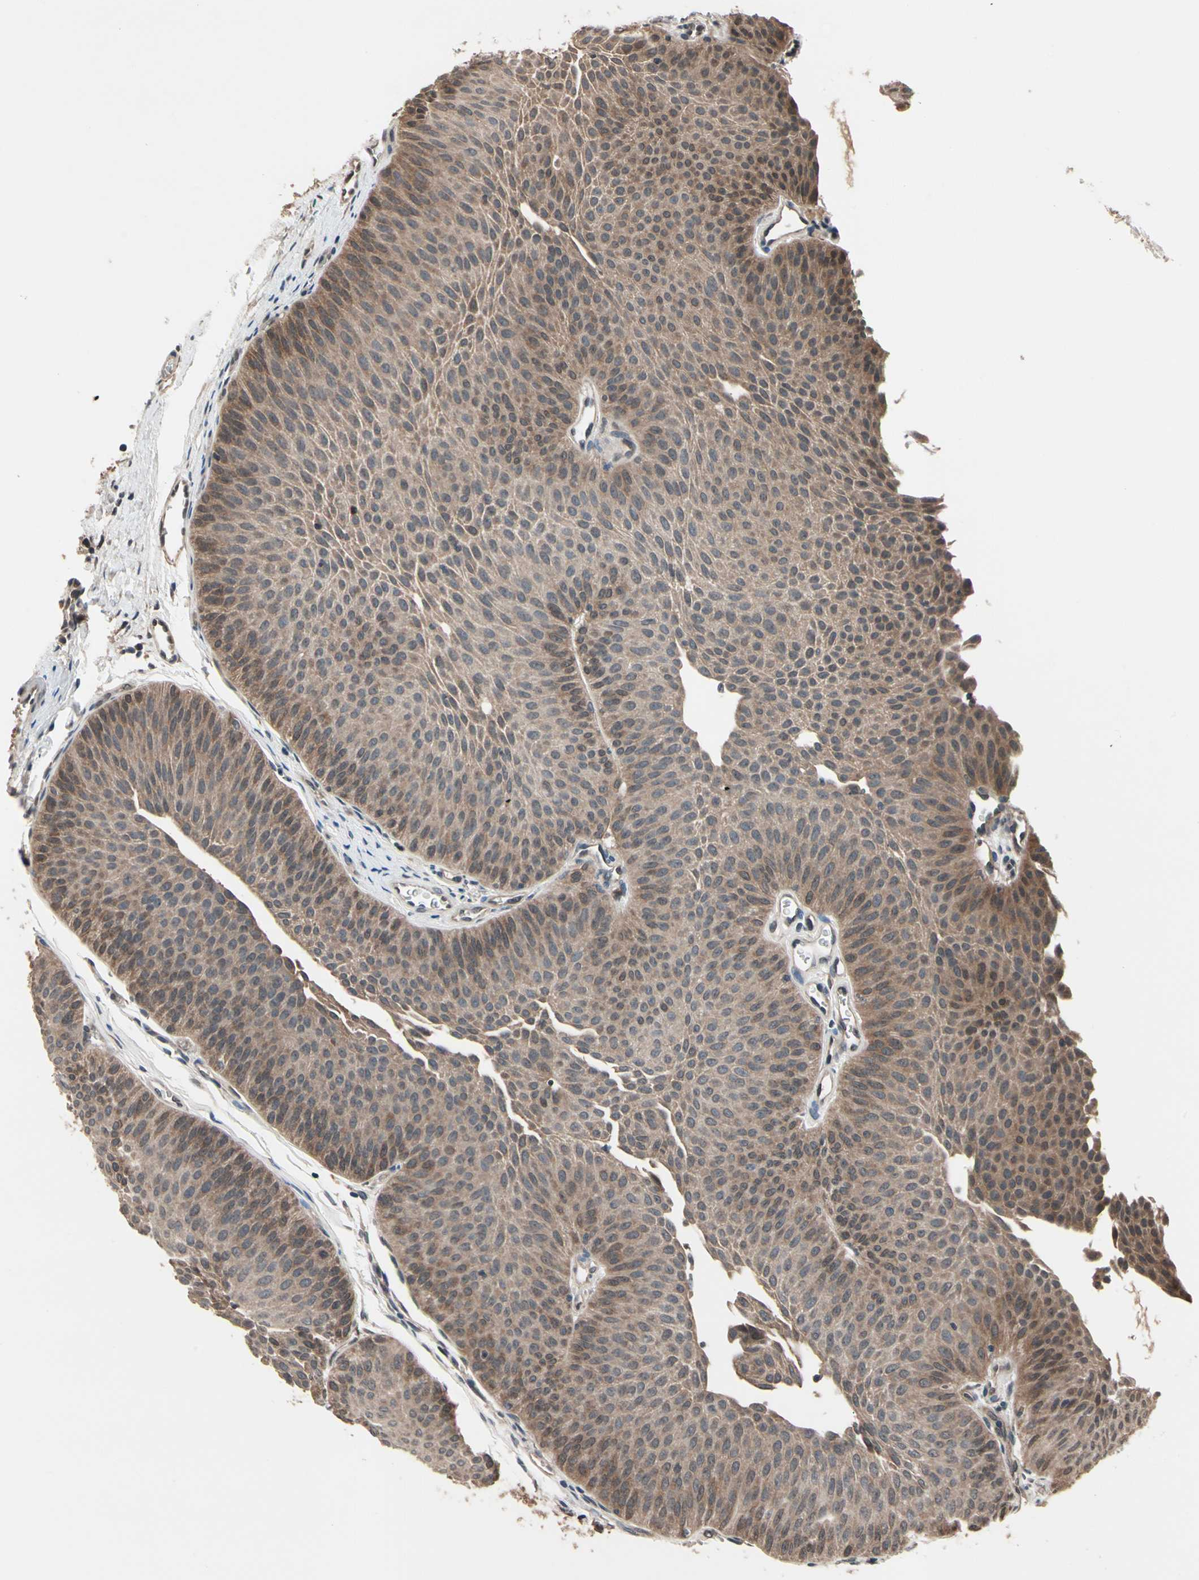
{"staining": {"intensity": "moderate", "quantity": ">75%", "location": "cytoplasmic/membranous"}, "tissue": "urothelial cancer", "cell_type": "Tumor cells", "image_type": "cancer", "snomed": [{"axis": "morphology", "description": "Urothelial carcinoma, Low grade"}, {"axis": "topography", "description": "Urinary bladder"}], "caption": "Immunohistochemical staining of urothelial cancer reveals medium levels of moderate cytoplasmic/membranous positivity in about >75% of tumor cells.", "gene": "PRDX6", "patient": {"sex": "female", "age": 60}}